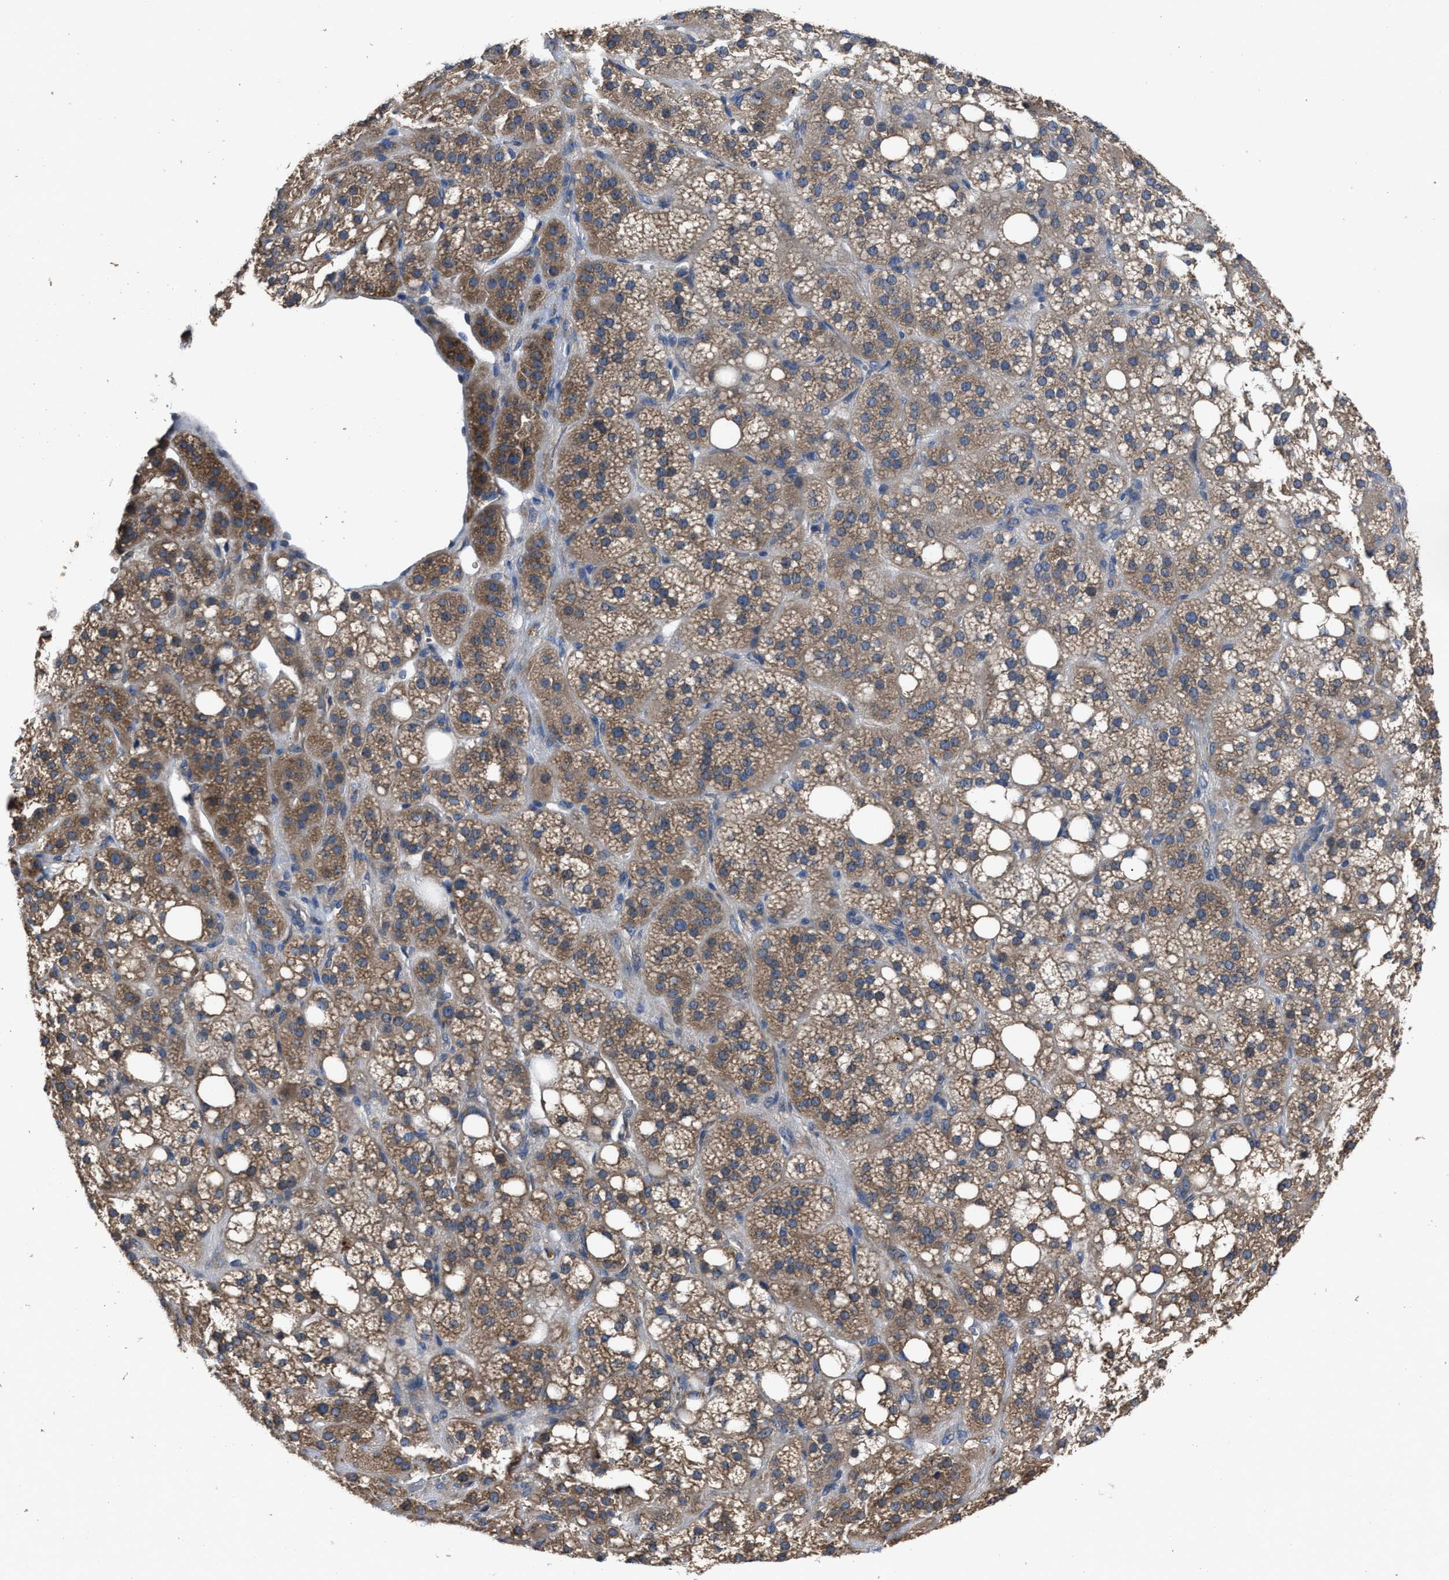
{"staining": {"intensity": "moderate", "quantity": ">75%", "location": "cytoplasmic/membranous"}, "tissue": "adrenal gland", "cell_type": "Glandular cells", "image_type": "normal", "snomed": [{"axis": "morphology", "description": "Normal tissue, NOS"}, {"axis": "topography", "description": "Adrenal gland"}], "caption": "Adrenal gland stained for a protein demonstrates moderate cytoplasmic/membranous positivity in glandular cells. (Brightfield microscopy of DAB IHC at high magnification).", "gene": "UPF1", "patient": {"sex": "female", "age": 59}}